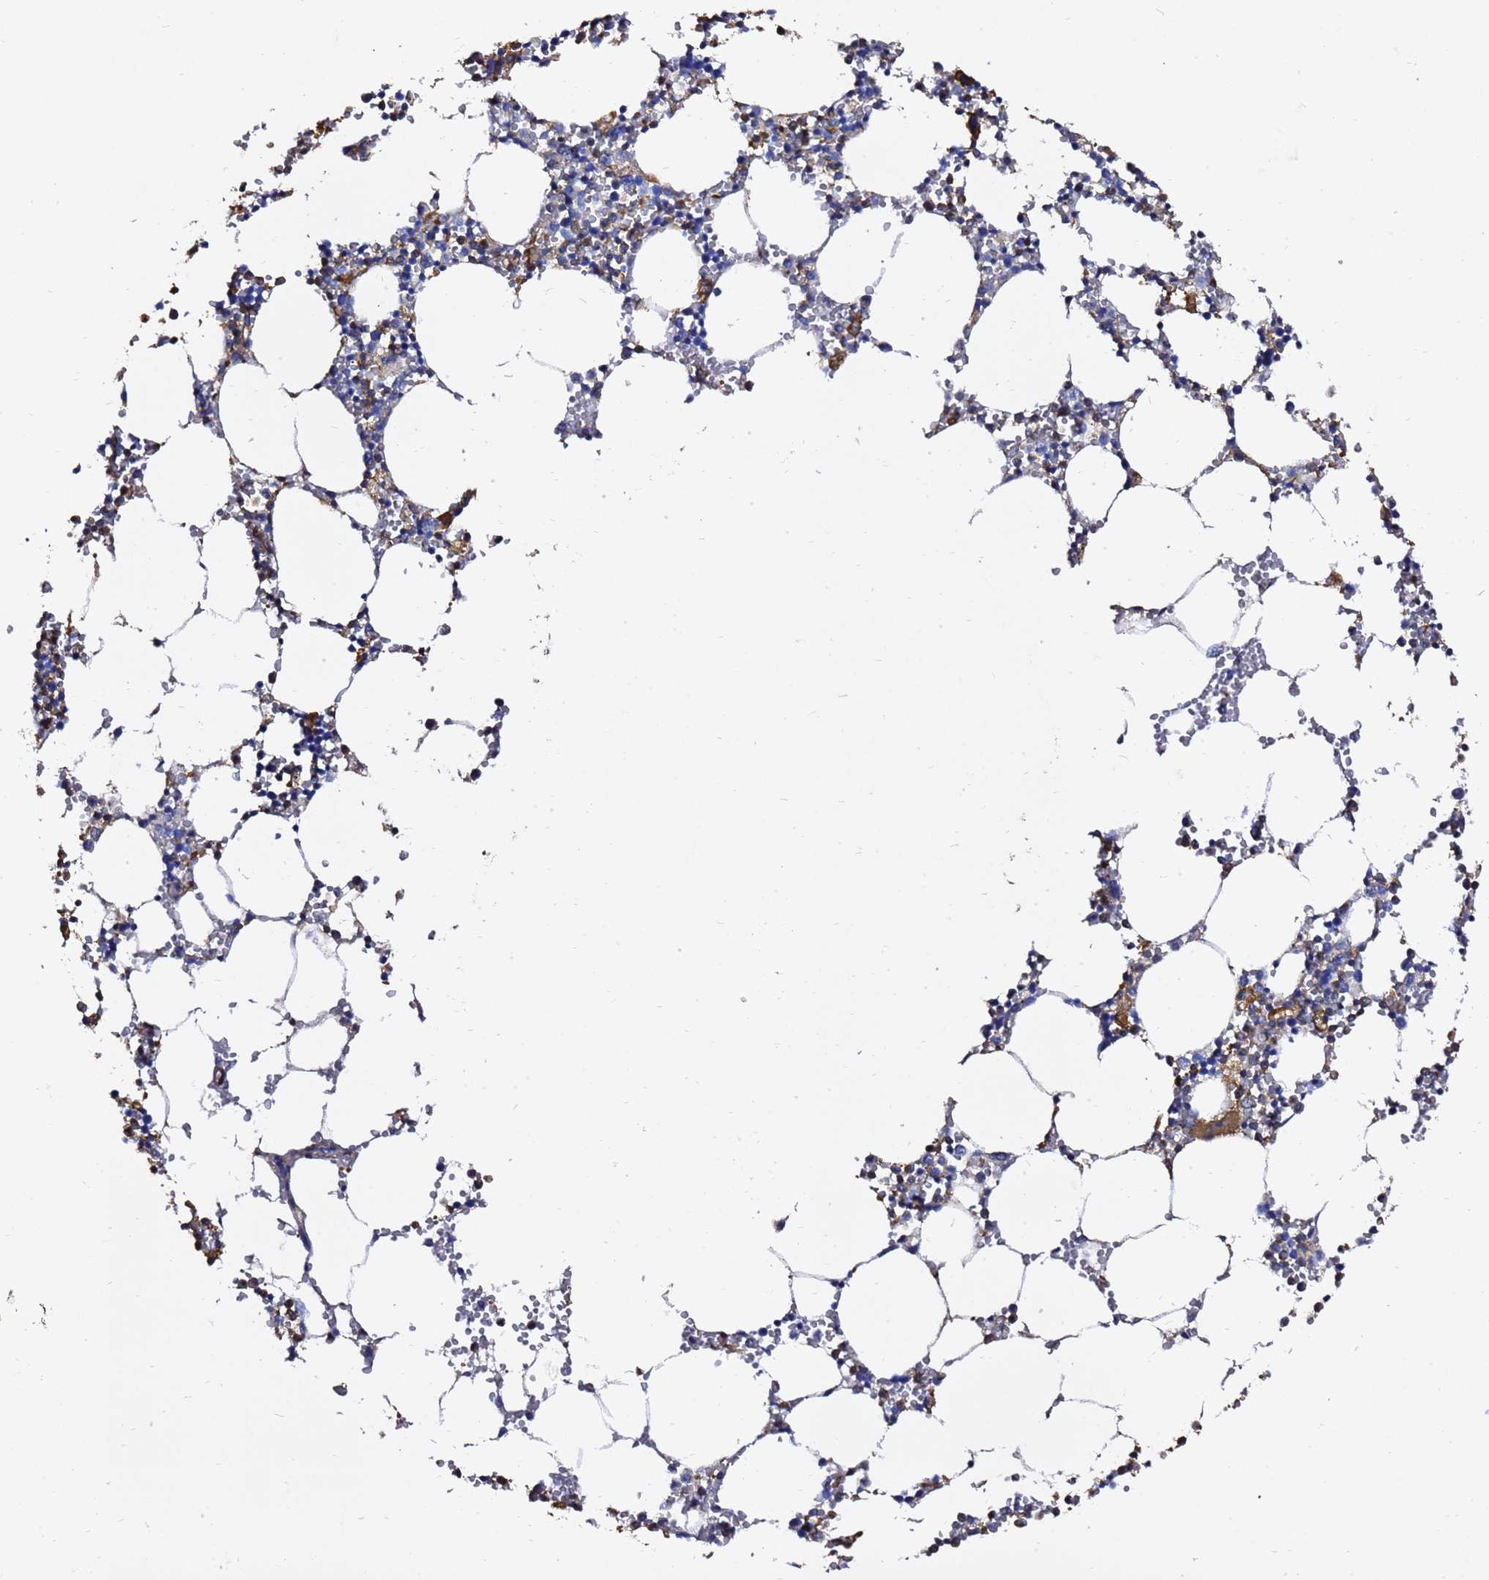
{"staining": {"intensity": "strong", "quantity": "<25%", "location": "cytoplasmic/membranous"}, "tissue": "bone marrow", "cell_type": "Hematopoietic cells", "image_type": "normal", "snomed": [{"axis": "morphology", "description": "Normal tissue, NOS"}, {"axis": "topography", "description": "Bone marrow"}], "caption": "A photomicrograph of bone marrow stained for a protein exhibits strong cytoplasmic/membranous brown staining in hematopoietic cells. The protein is stained brown, and the nuclei are stained in blue (DAB (3,3'-diaminobenzidine) IHC with brightfield microscopy, high magnification).", "gene": "ACTA1", "patient": {"sex": "female", "age": 64}}